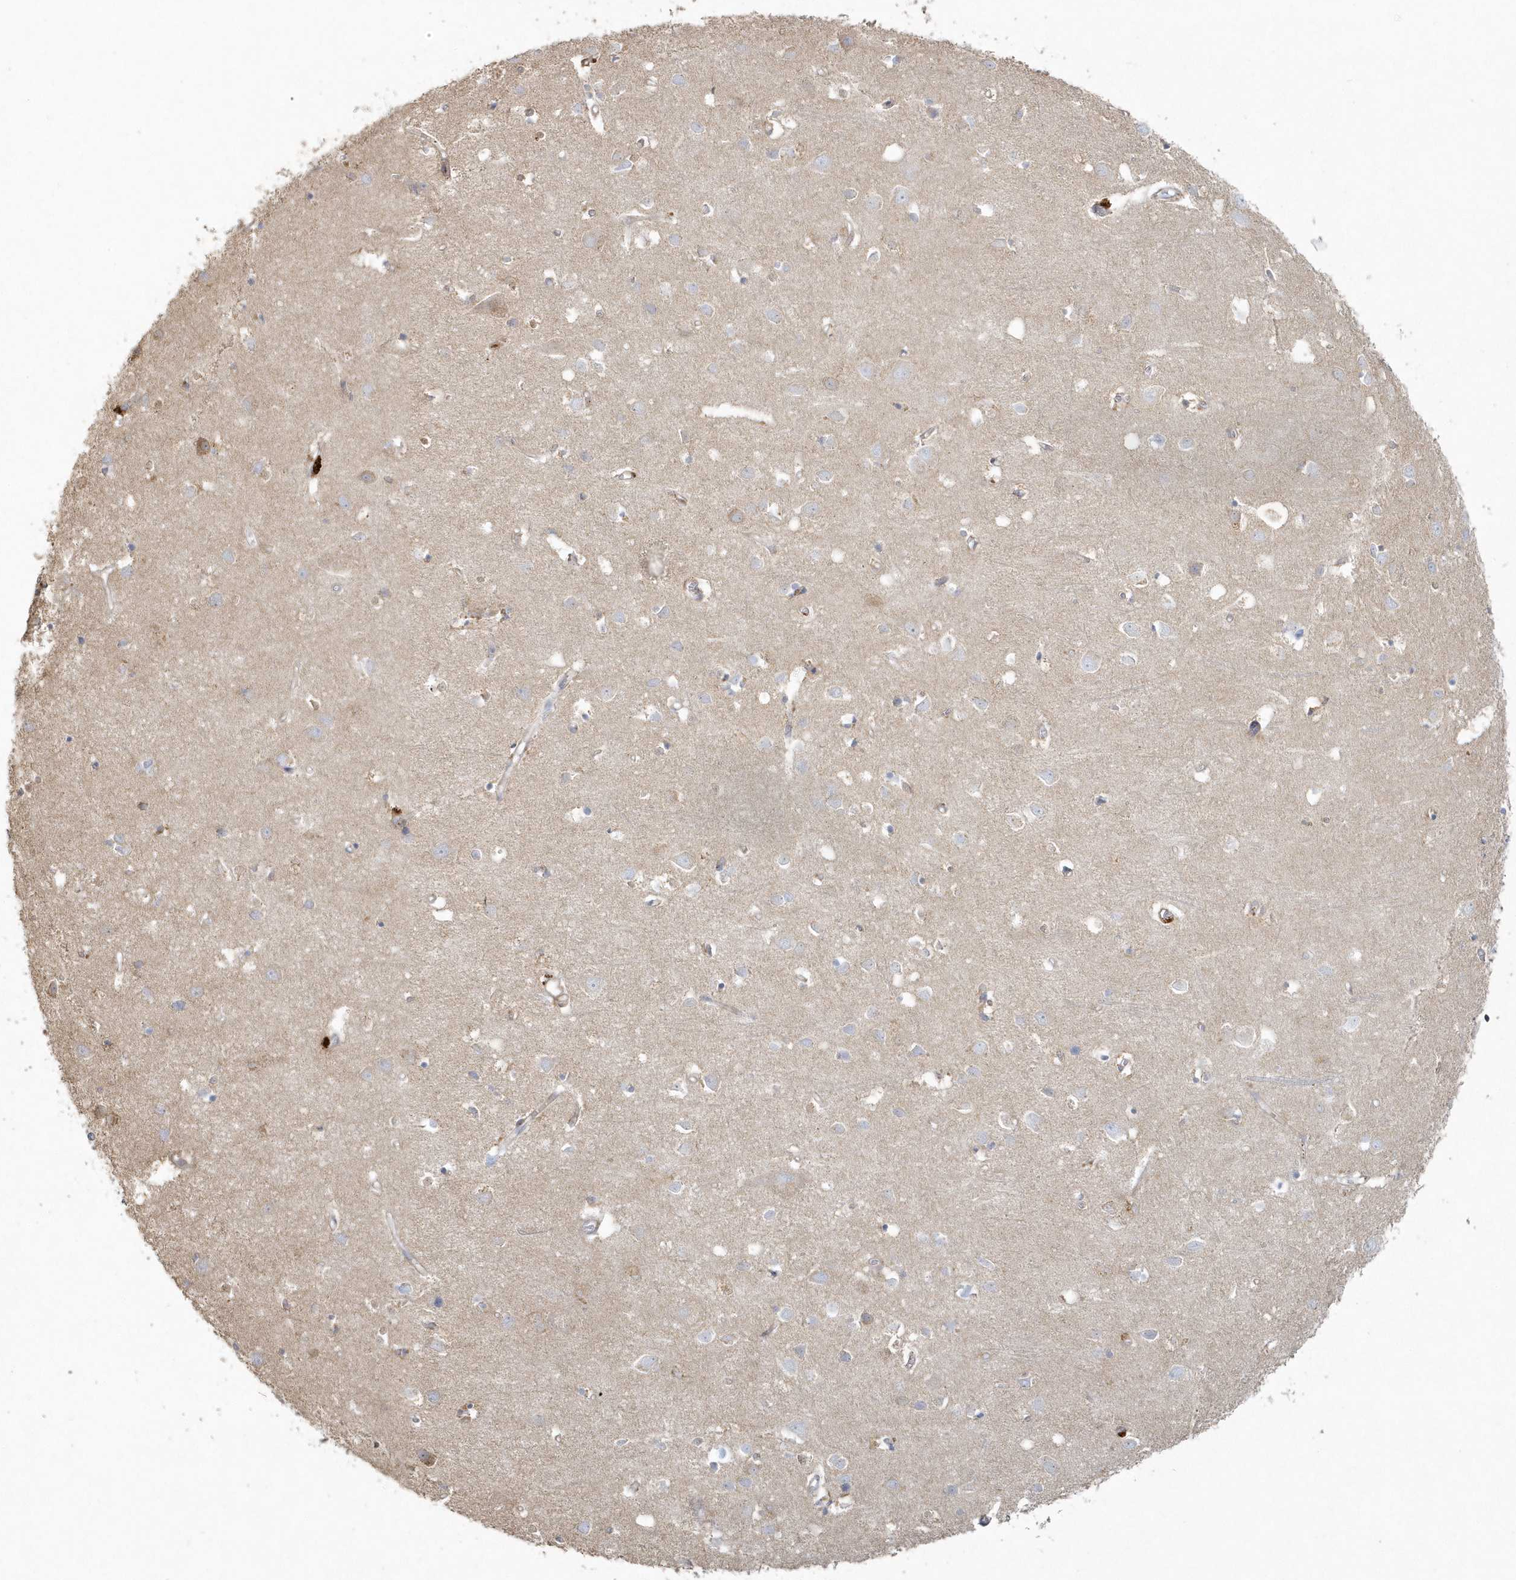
{"staining": {"intensity": "weak", "quantity": ">75%", "location": "cytoplasmic/membranous"}, "tissue": "cerebral cortex", "cell_type": "Endothelial cells", "image_type": "normal", "snomed": [{"axis": "morphology", "description": "Normal tissue, NOS"}, {"axis": "topography", "description": "Cerebral cortex"}], "caption": "DAB immunohistochemical staining of benign human cerebral cortex displays weak cytoplasmic/membranous protein staining in approximately >75% of endothelial cells. The staining was performed using DAB to visualize the protein expression in brown, while the nuclei were stained in blue with hematoxylin (Magnification: 20x).", "gene": "BLTP3A", "patient": {"sex": "female", "age": 64}}